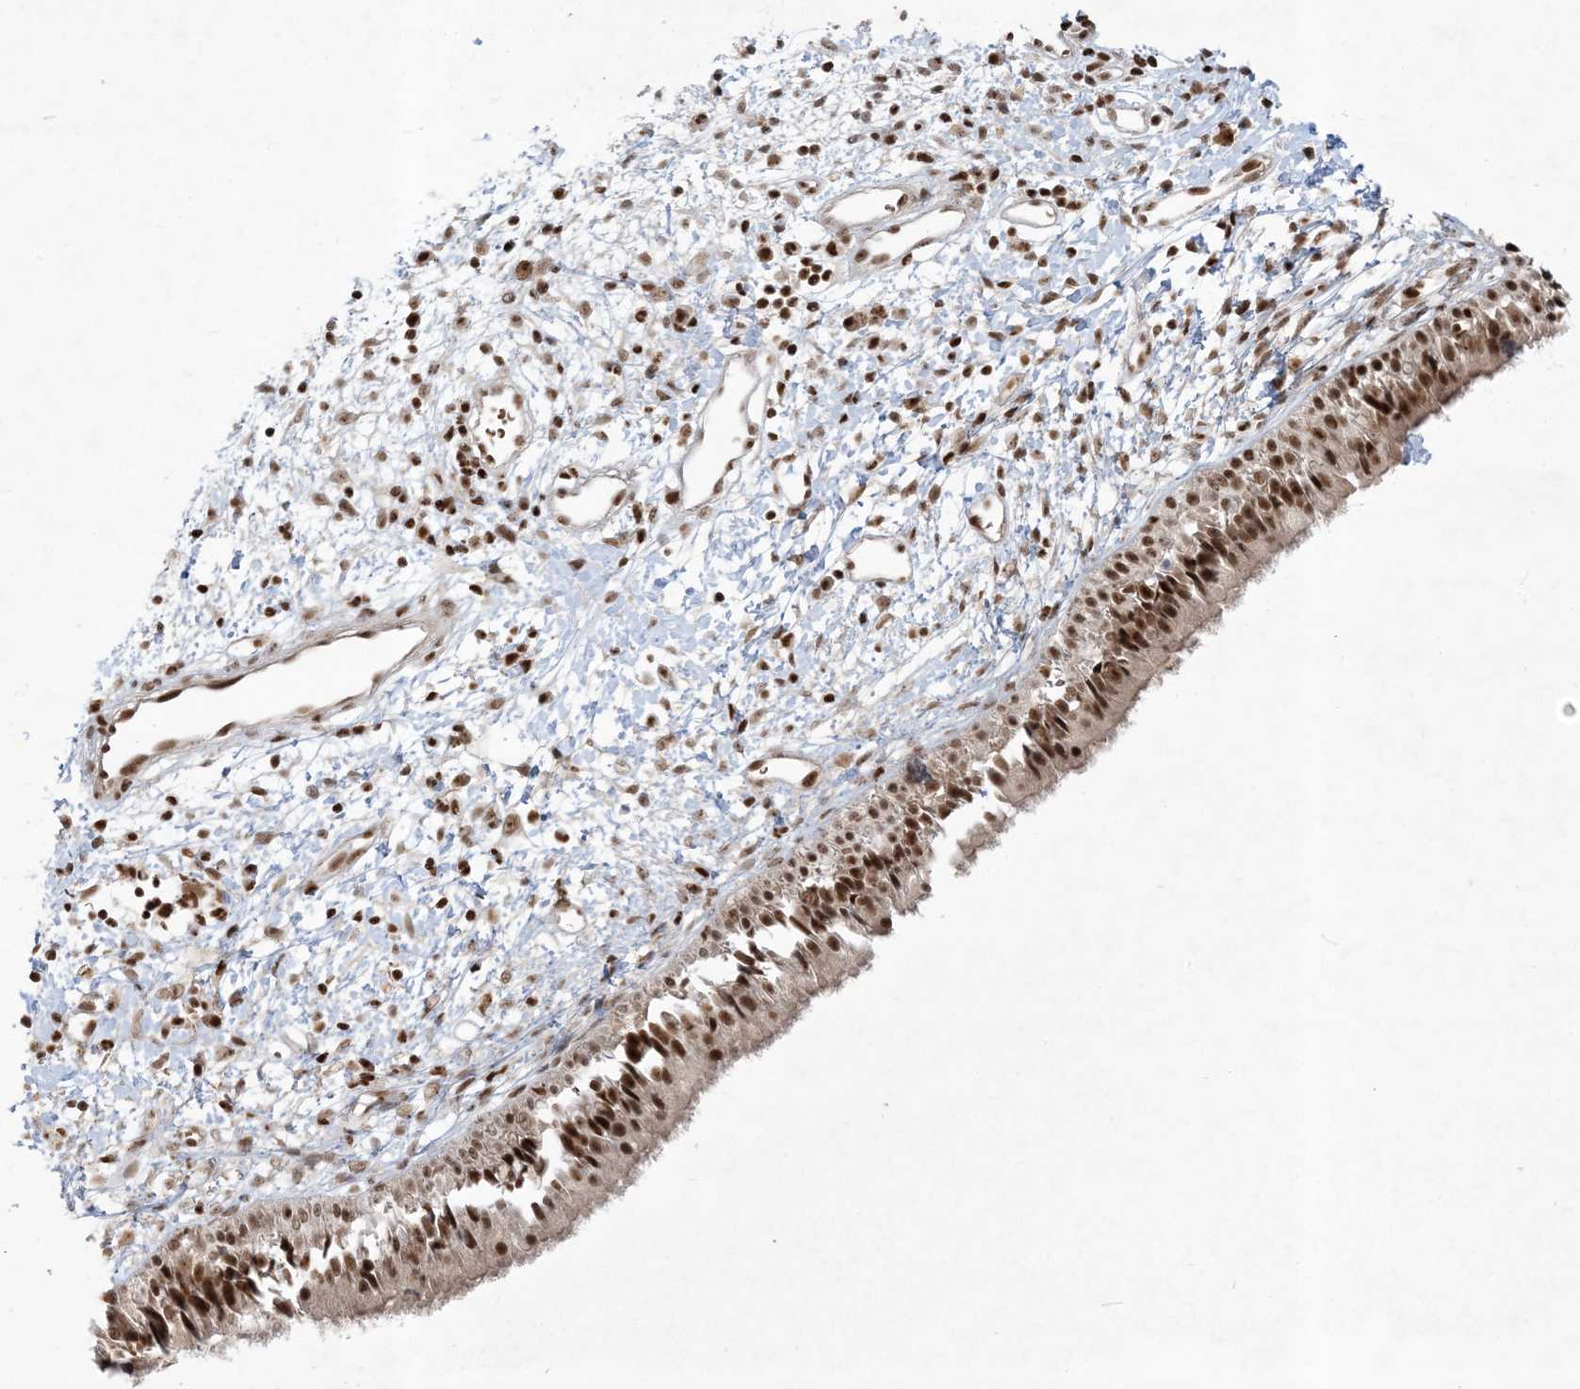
{"staining": {"intensity": "strong", "quantity": ">75%", "location": "nuclear"}, "tissue": "nasopharynx", "cell_type": "Respiratory epithelial cells", "image_type": "normal", "snomed": [{"axis": "morphology", "description": "Normal tissue, NOS"}, {"axis": "topography", "description": "Nasopharynx"}], "caption": "Approximately >75% of respiratory epithelial cells in normal nasopharynx demonstrate strong nuclear protein expression as visualized by brown immunohistochemical staining.", "gene": "PPIL2", "patient": {"sex": "male", "age": 22}}